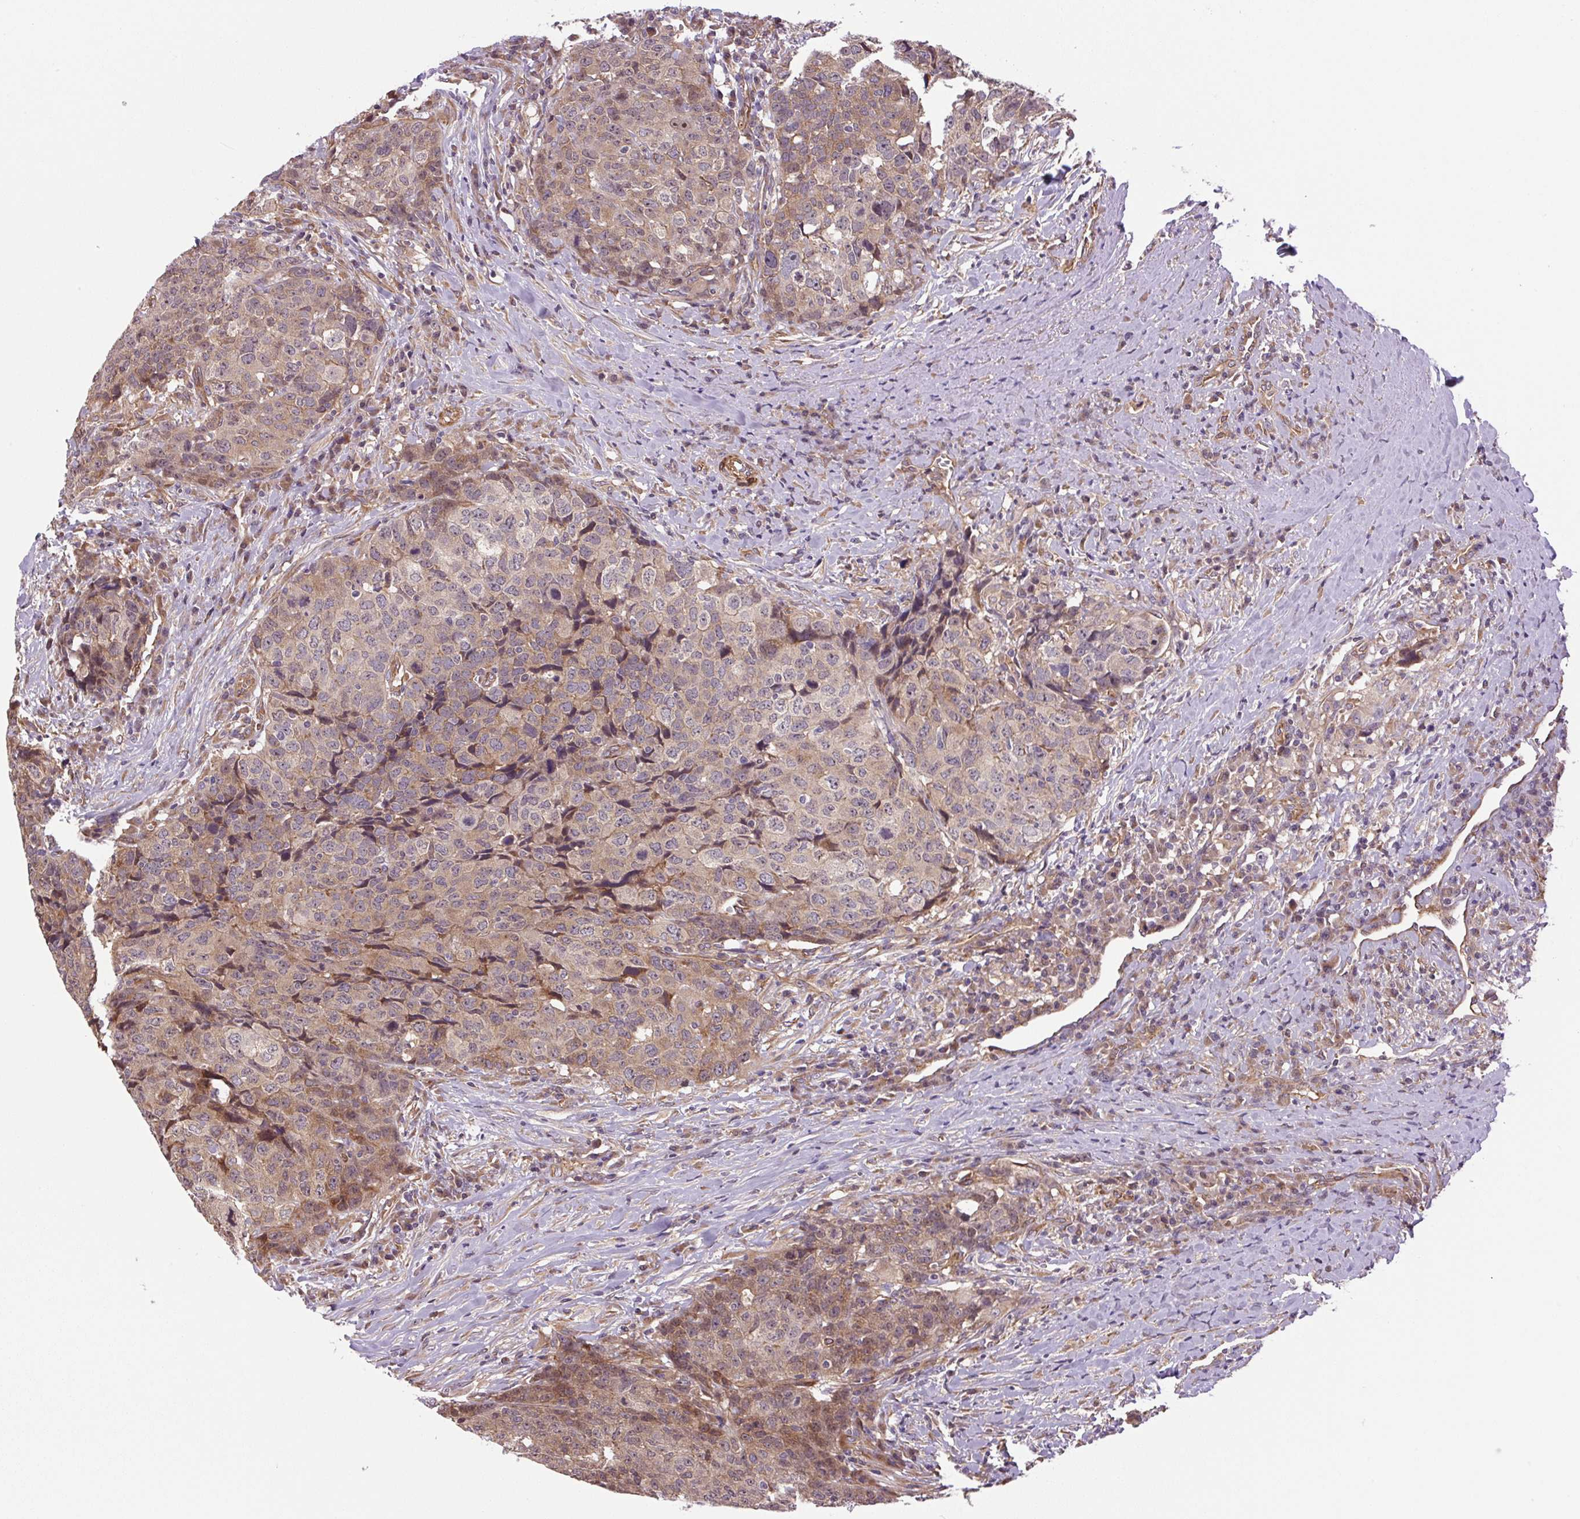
{"staining": {"intensity": "weak", "quantity": ">75%", "location": "cytoplasmic/membranous"}, "tissue": "head and neck cancer", "cell_type": "Tumor cells", "image_type": "cancer", "snomed": [{"axis": "morphology", "description": "Squamous cell carcinoma, NOS"}, {"axis": "topography", "description": "Head-Neck"}], "caption": "Weak cytoplasmic/membranous protein positivity is appreciated in approximately >75% of tumor cells in head and neck squamous cell carcinoma. (DAB (3,3'-diaminobenzidine) IHC with brightfield microscopy, high magnification).", "gene": "SEPTIN10", "patient": {"sex": "male", "age": 66}}